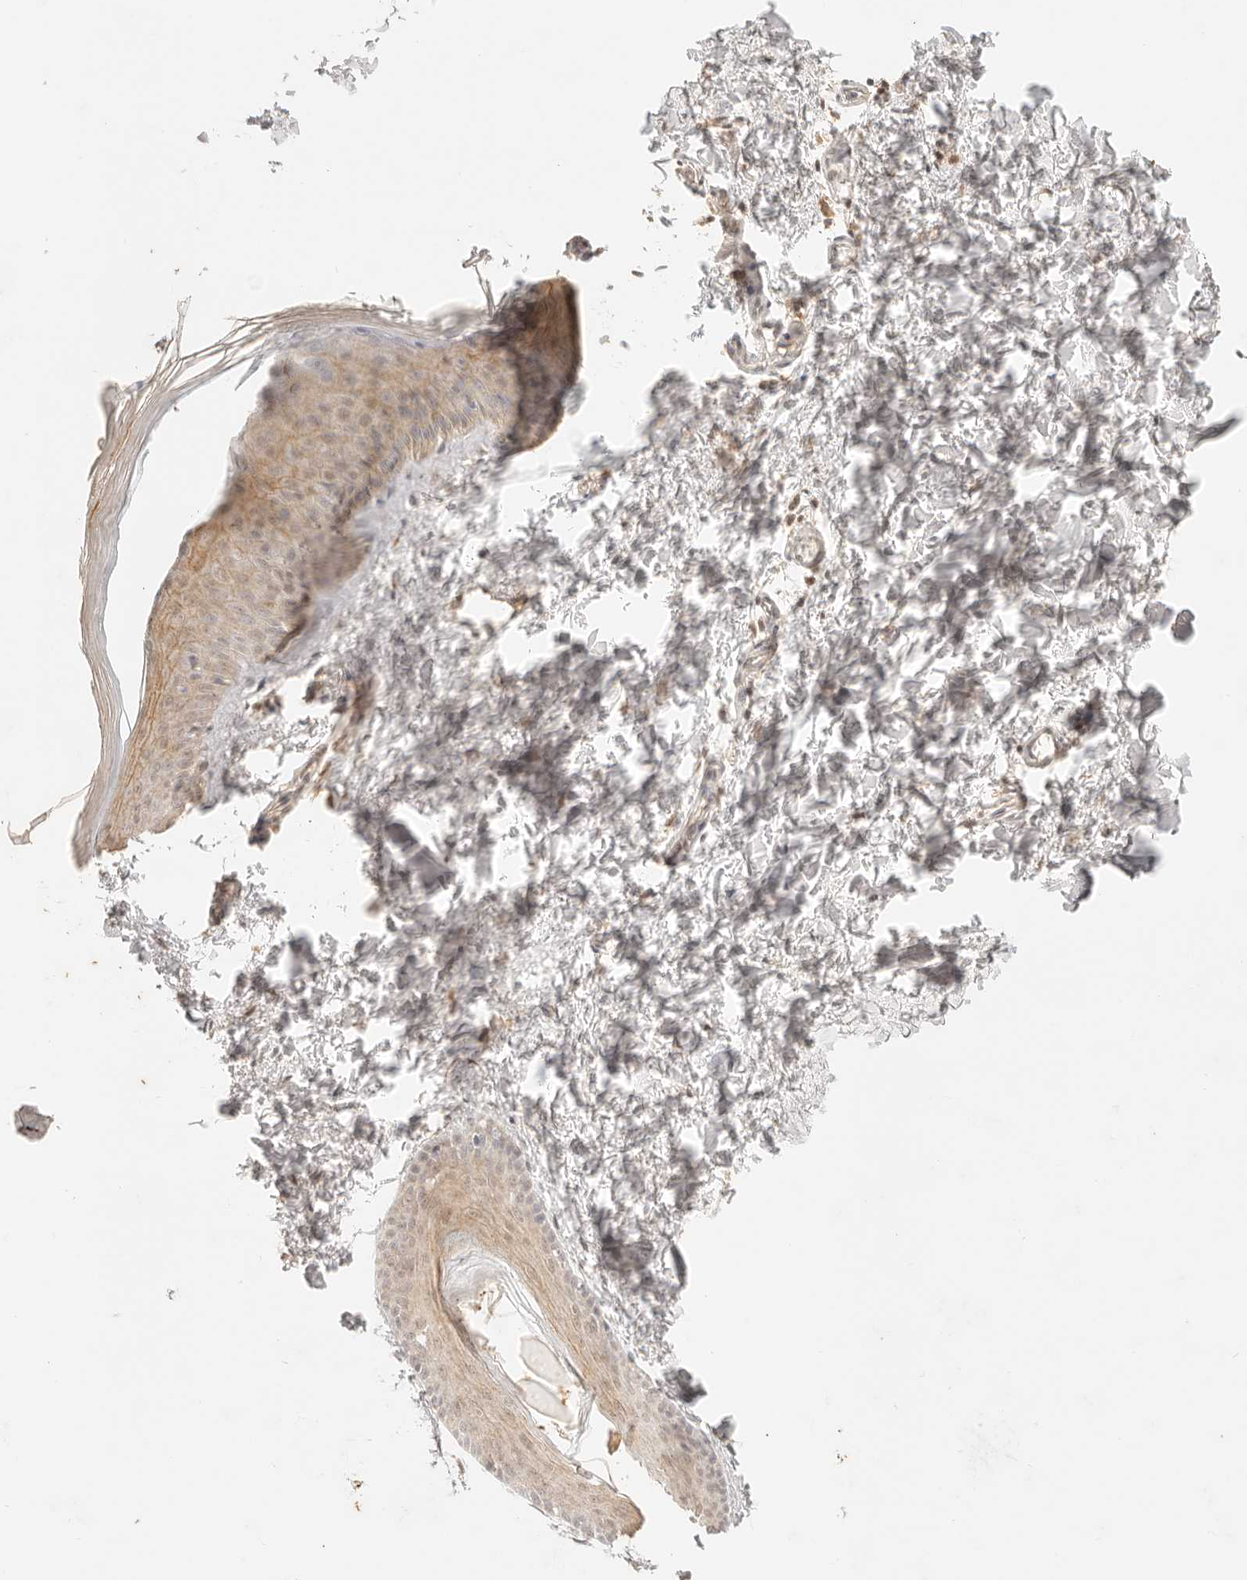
{"staining": {"intensity": "moderate", "quantity": "25%-75%", "location": "cytoplasmic/membranous"}, "tissue": "skin", "cell_type": "Fibroblasts", "image_type": "normal", "snomed": [{"axis": "morphology", "description": "Normal tissue, NOS"}, {"axis": "topography", "description": "Skin"}], "caption": "Skin was stained to show a protein in brown. There is medium levels of moderate cytoplasmic/membranous staining in about 25%-75% of fibroblasts. (DAB = brown stain, brightfield microscopy at high magnification).", "gene": "TRIM11", "patient": {"sex": "female", "age": 27}}